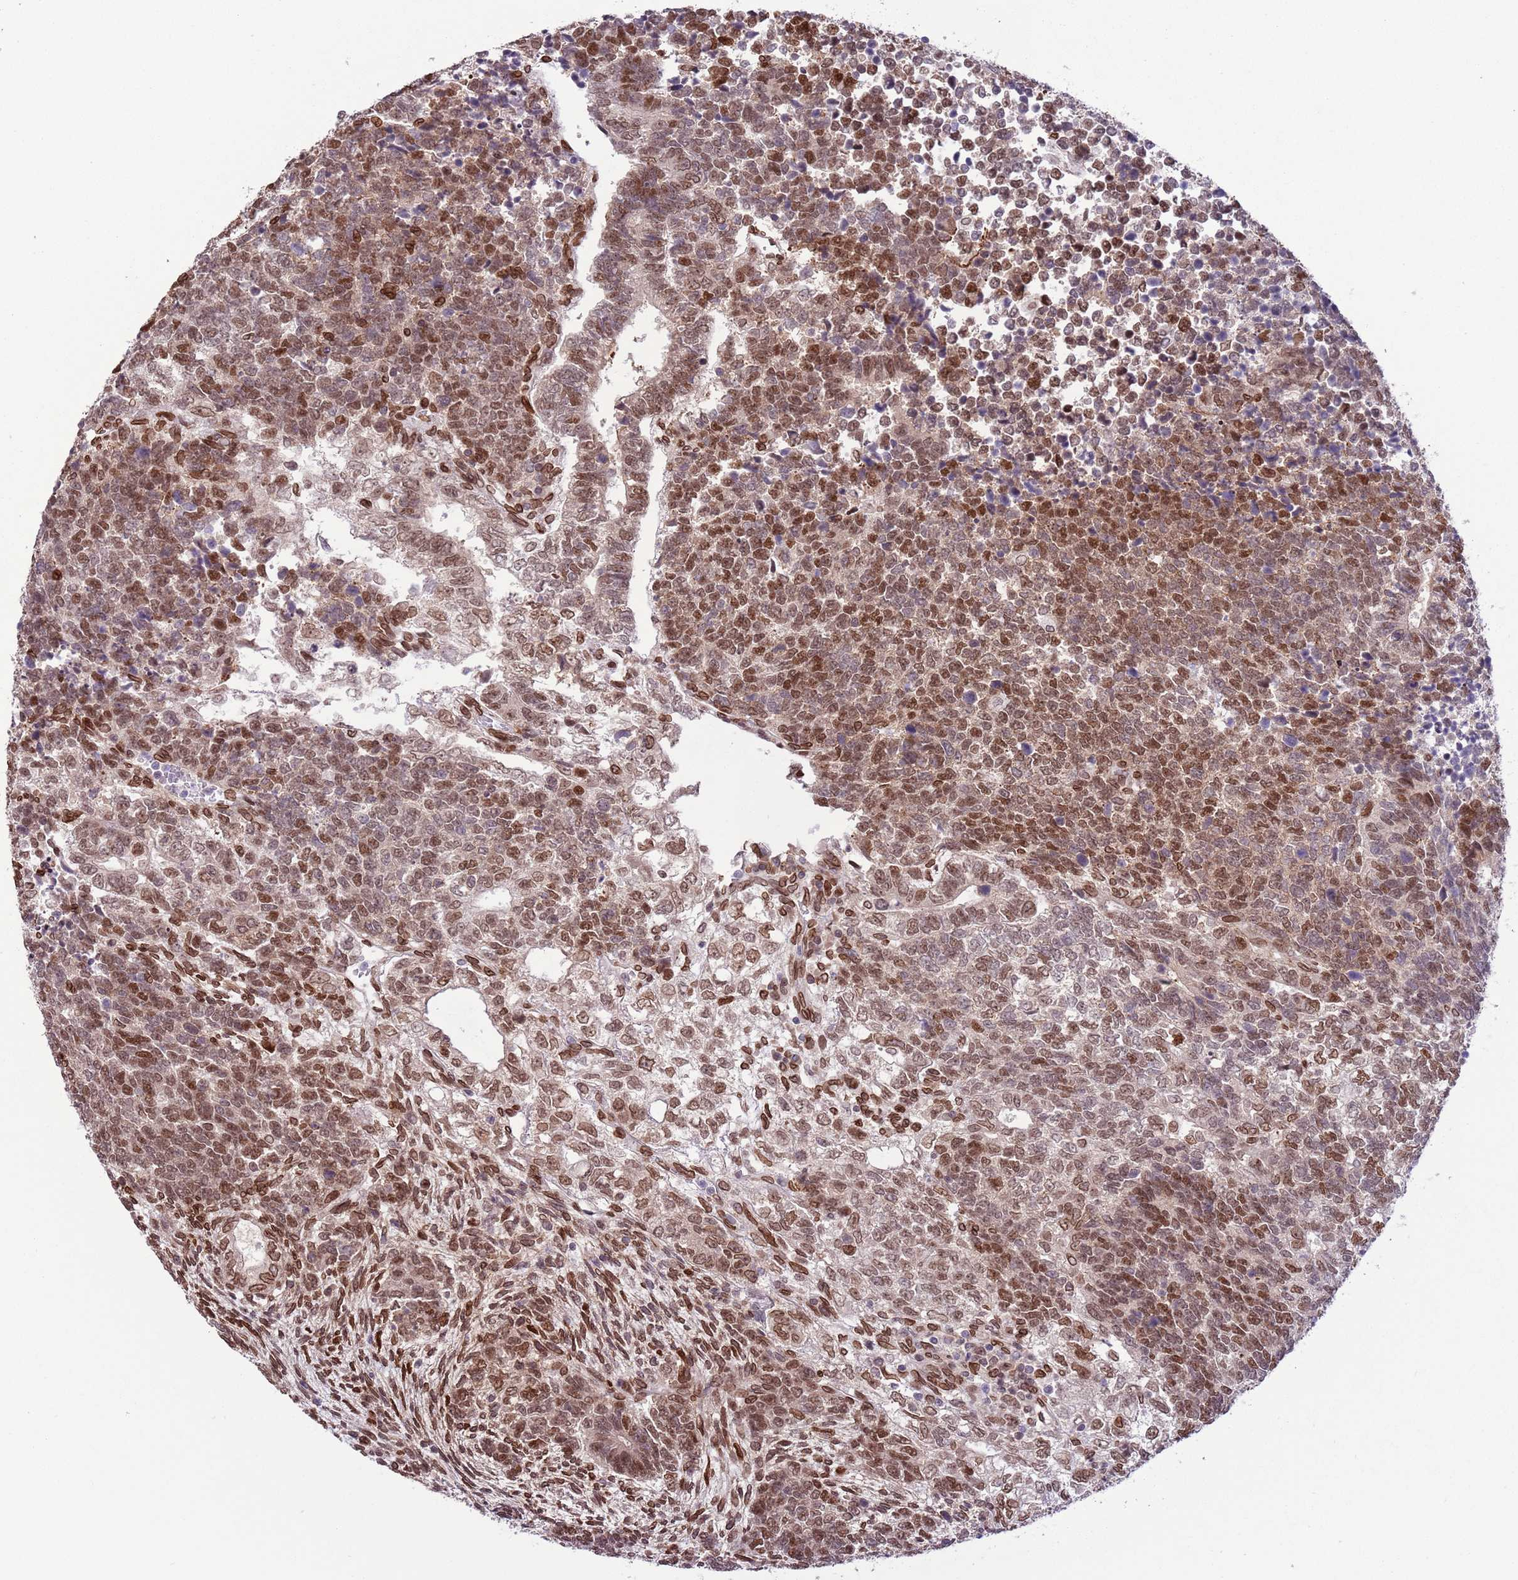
{"staining": {"intensity": "strong", "quantity": ">75%", "location": "nuclear"}, "tissue": "testis cancer", "cell_type": "Tumor cells", "image_type": "cancer", "snomed": [{"axis": "morphology", "description": "Carcinoma, Embryonal, NOS"}, {"axis": "topography", "description": "Testis"}], "caption": "Strong nuclear expression for a protein is identified in about >75% of tumor cells of embryonal carcinoma (testis) using immunohistochemistry.", "gene": "ZGLP1", "patient": {"sex": "male", "age": 23}}